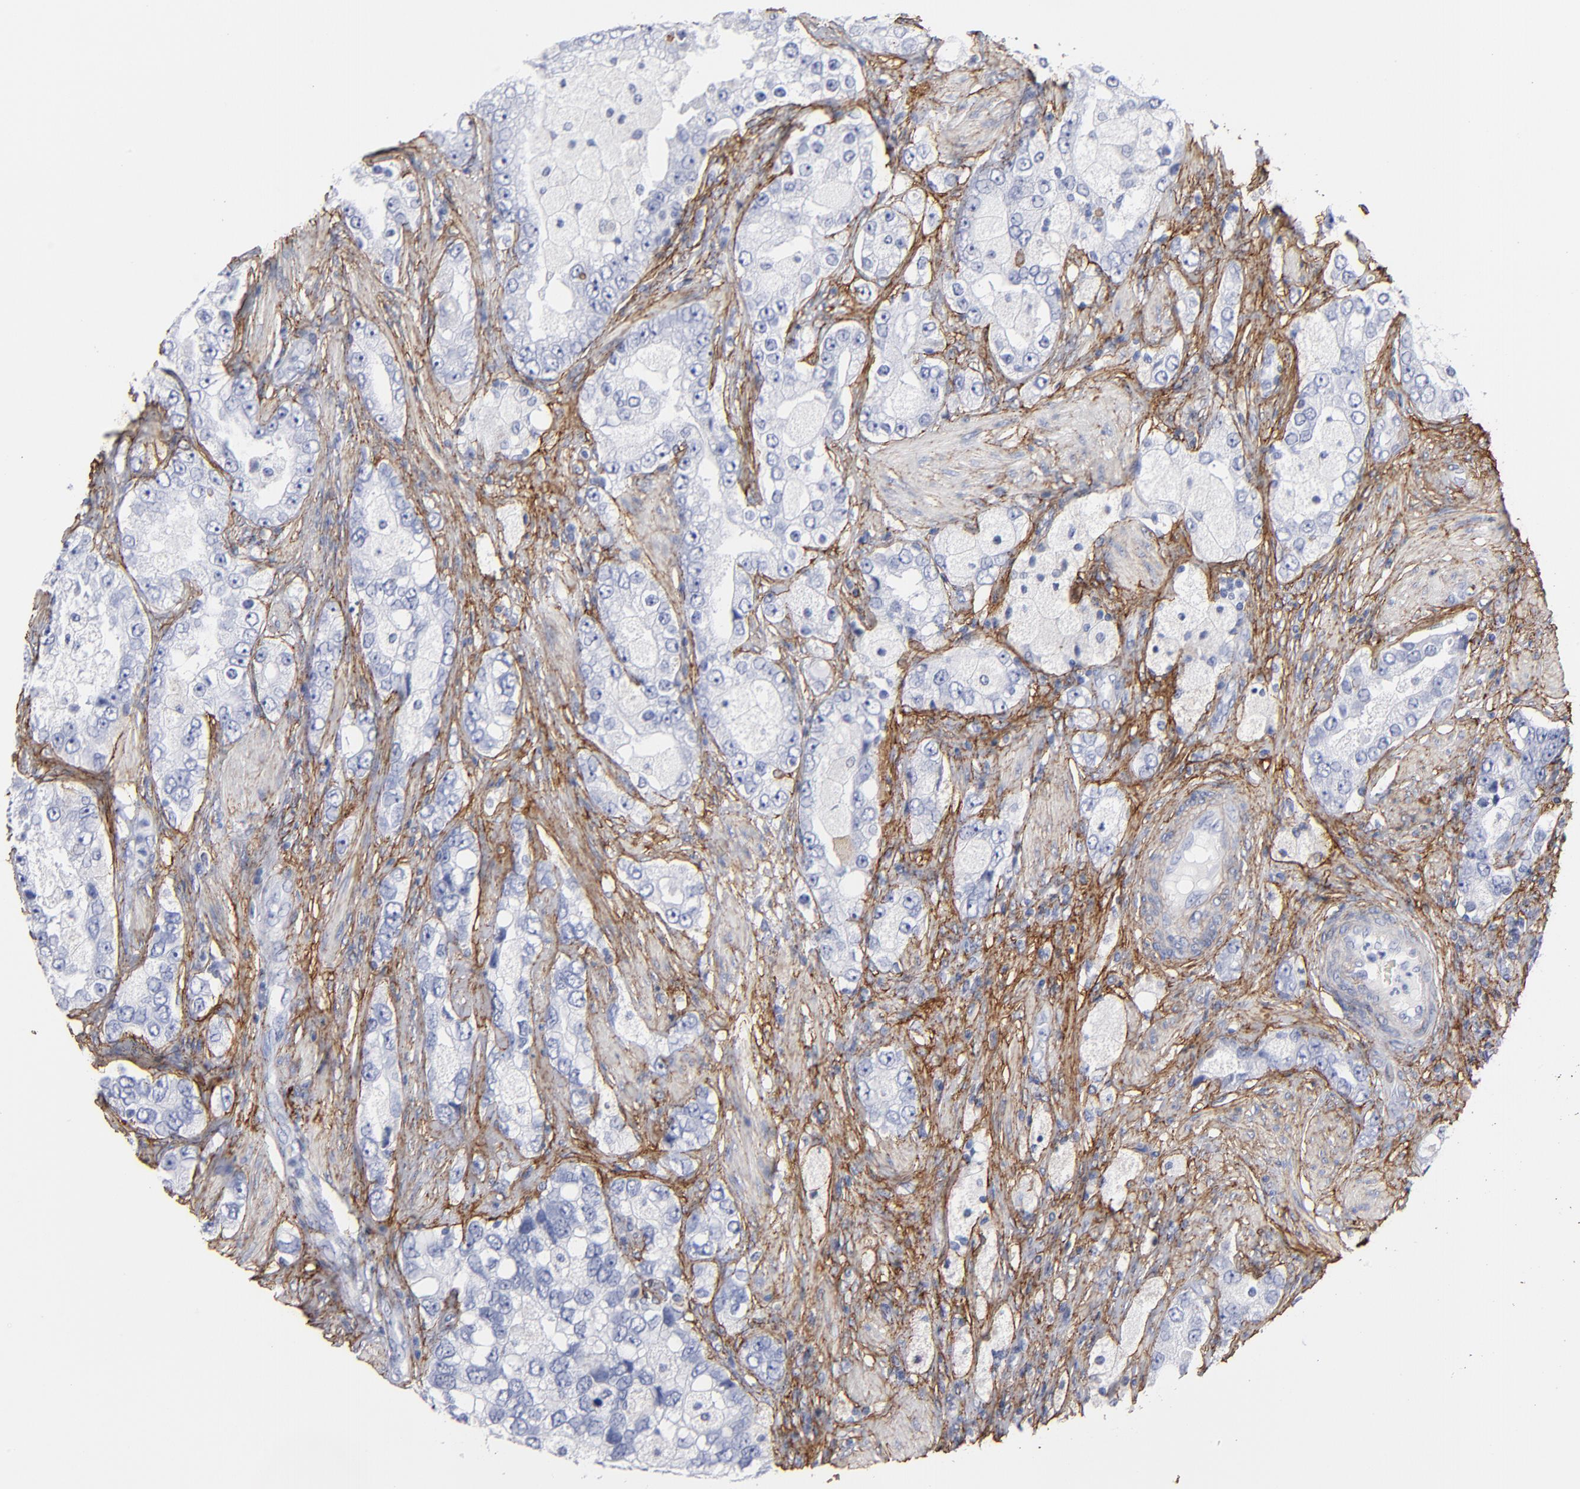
{"staining": {"intensity": "negative", "quantity": "none", "location": "none"}, "tissue": "prostate cancer", "cell_type": "Tumor cells", "image_type": "cancer", "snomed": [{"axis": "morphology", "description": "Adenocarcinoma, High grade"}, {"axis": "topography", "description": "Prostate"}], "caption": "Tumor cells are negative for protein expression in human prostate cancer (high-grade adenocarcinoma). (Brightfield microscopy of DAB immunohistochemistry at high magnification).", "gene": "EMILIN1", "patient": {"sex": "male", "age": 63}}